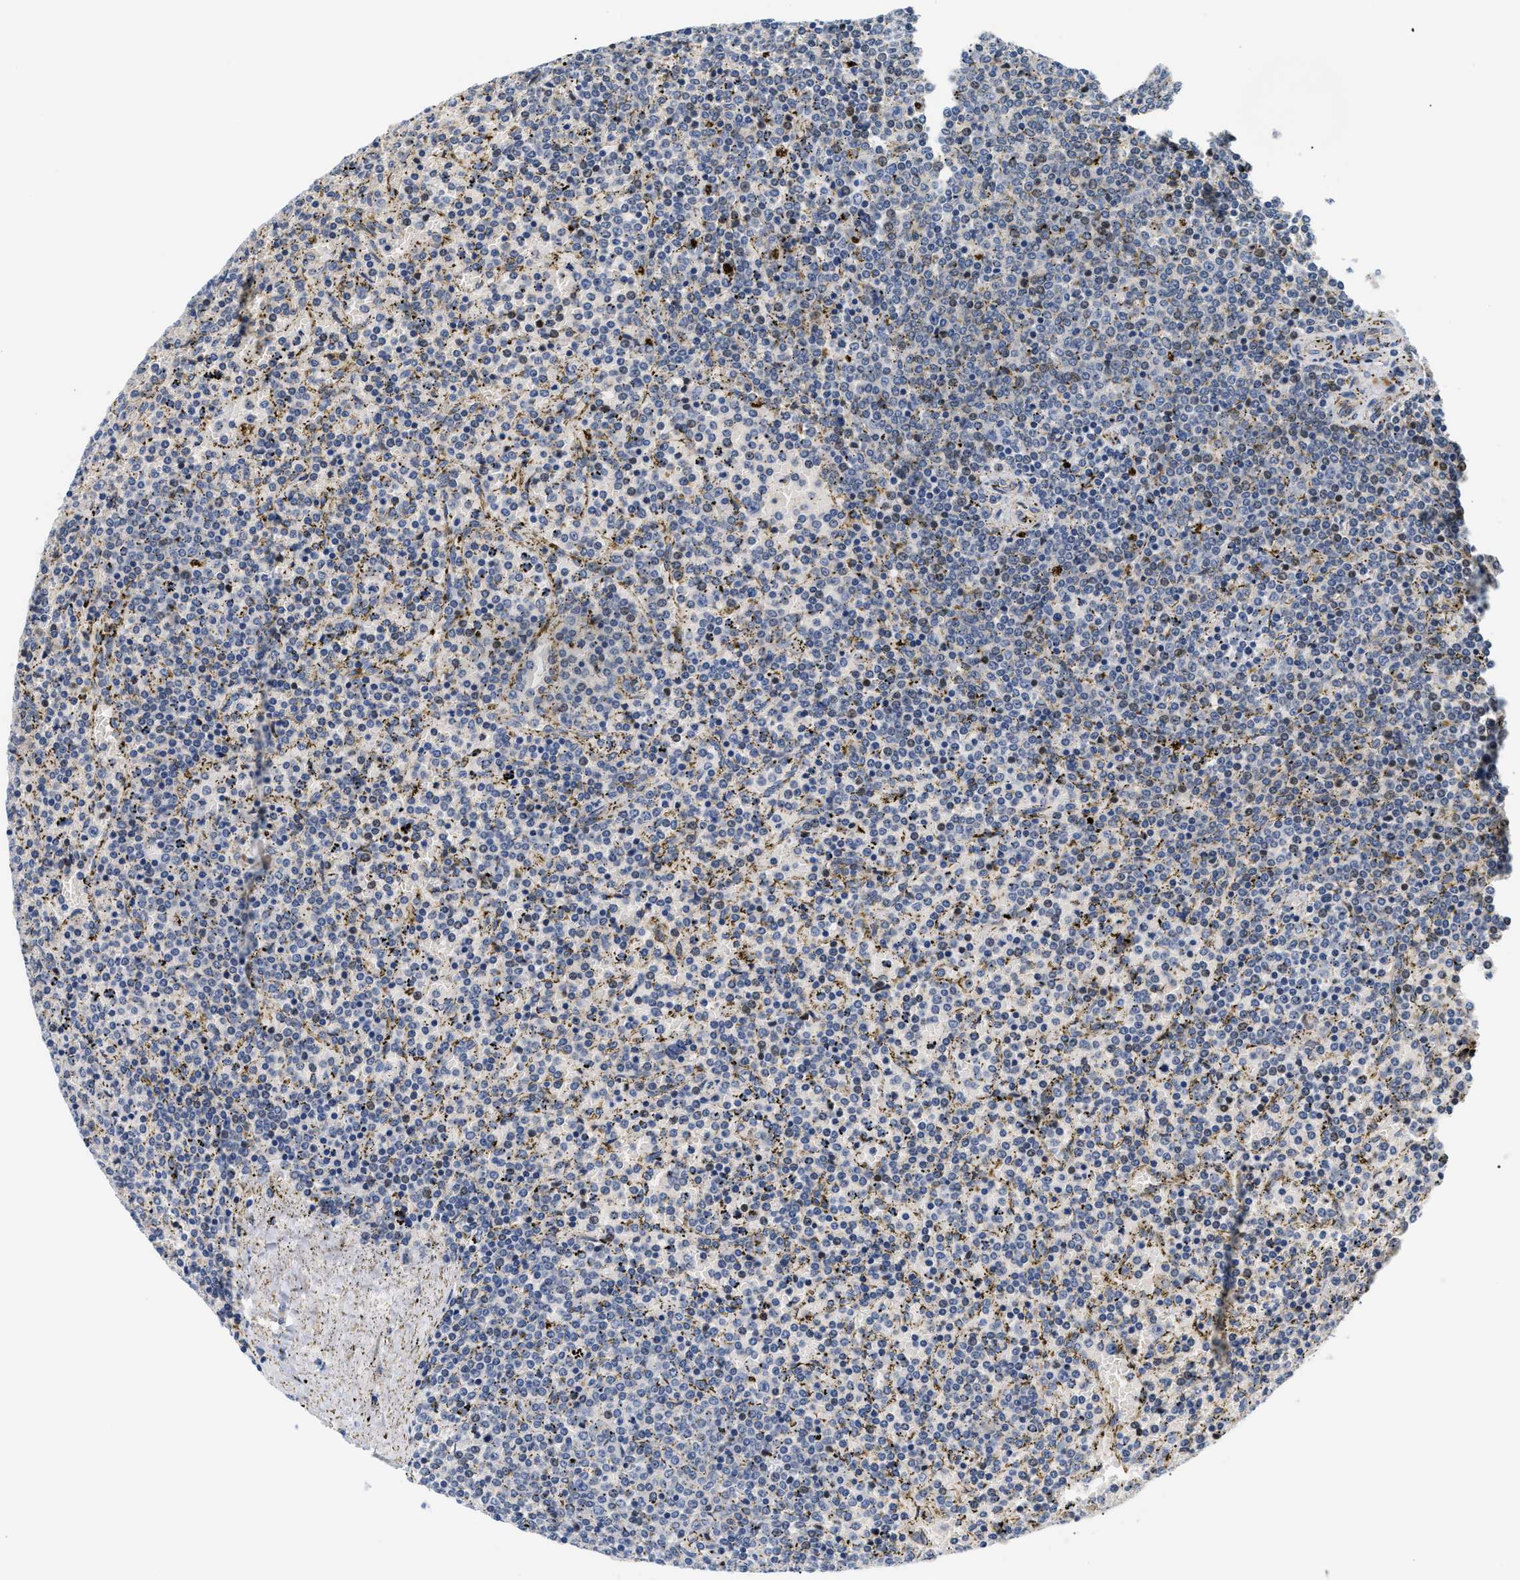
{"staining": {"intensity": "negative", "quantity": "none", "location": "none"}, "tissue": "lymphoma", "cell_type": "Tumor cells", "image_type": "cancer", "snomed": [{"axis": "morphology", "description": "Malignant lymphoma, non-Hodgkin's type, Low grade"}, {"axis": "topography", "description": "Spleen"}], "caption": "High magnification brightfield microscopy of low-grade malignant lymphoma, non-Hodgkin's type stained with DAB (3,3'-diaminobenzidine) (brown) and counterstained with hematoxylin (blue): tumor cells show no significant staining.", "gene": "TNIP2", "patient": {"sex": "female", "age": 77}}